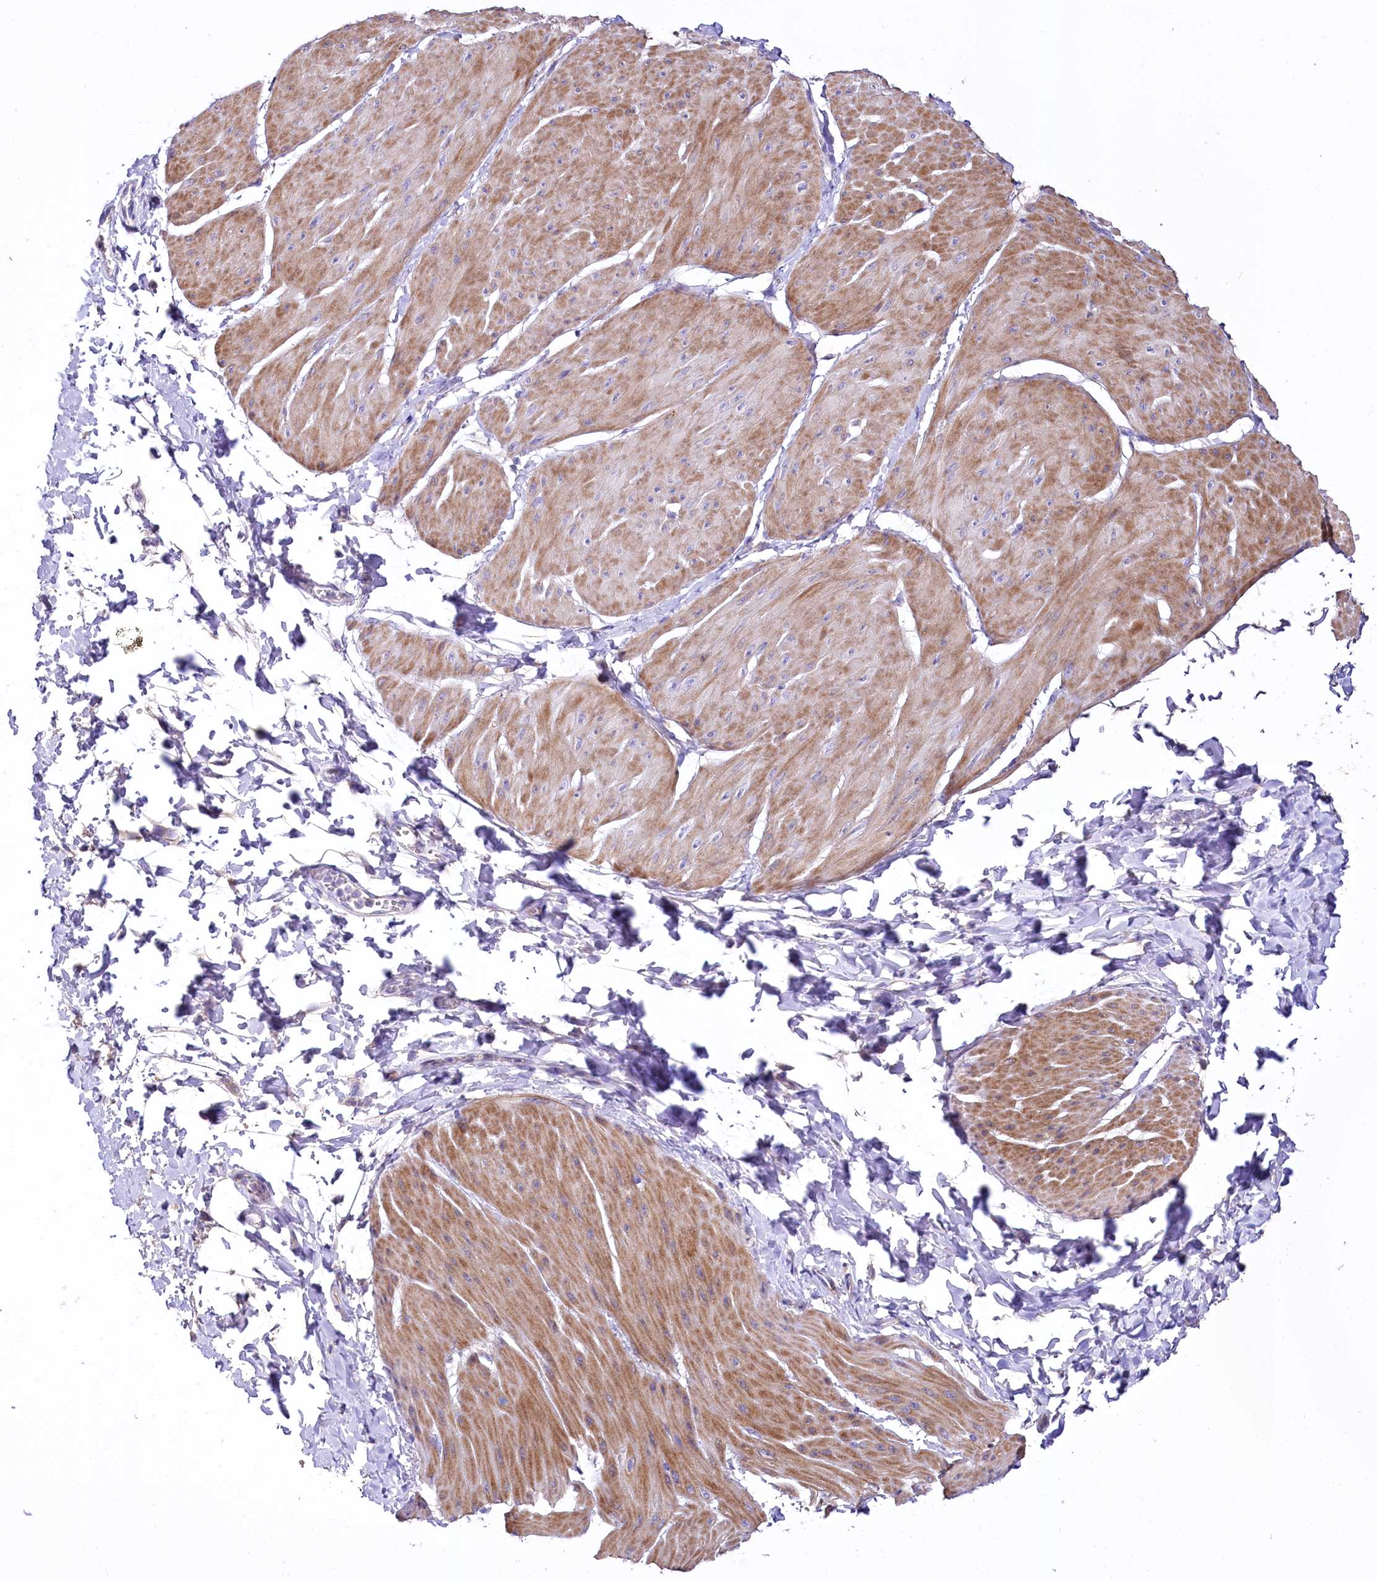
{"staining": {"intensity": "moderate", "quantity": ">75%", "location": "cytoplasmic/membranous"}, "tissue": "smooth muscle", "cell_type": "Smooth muscle cells", "image_type": "normal", "snomed": [{"axis": "morphology", "description": "Urothelial carcinoma, High grade"}, {"axis": "topography", "description": "Urinary bladder"}], "caption": "Immunohistochemistry (IHC) photomicrograph of unremarkable smooth muscle: human smooth muscle stained using immunohistochemistry (IHC) demonstrates medium levels of moderate protein expression localized specifically in the cytoplasmic/membranous of smooth muscle cells, appearing as a cytoplasmic/membranous brown color.", "gene": "PTER", "patient": {"sex": "male", "age": 46}}